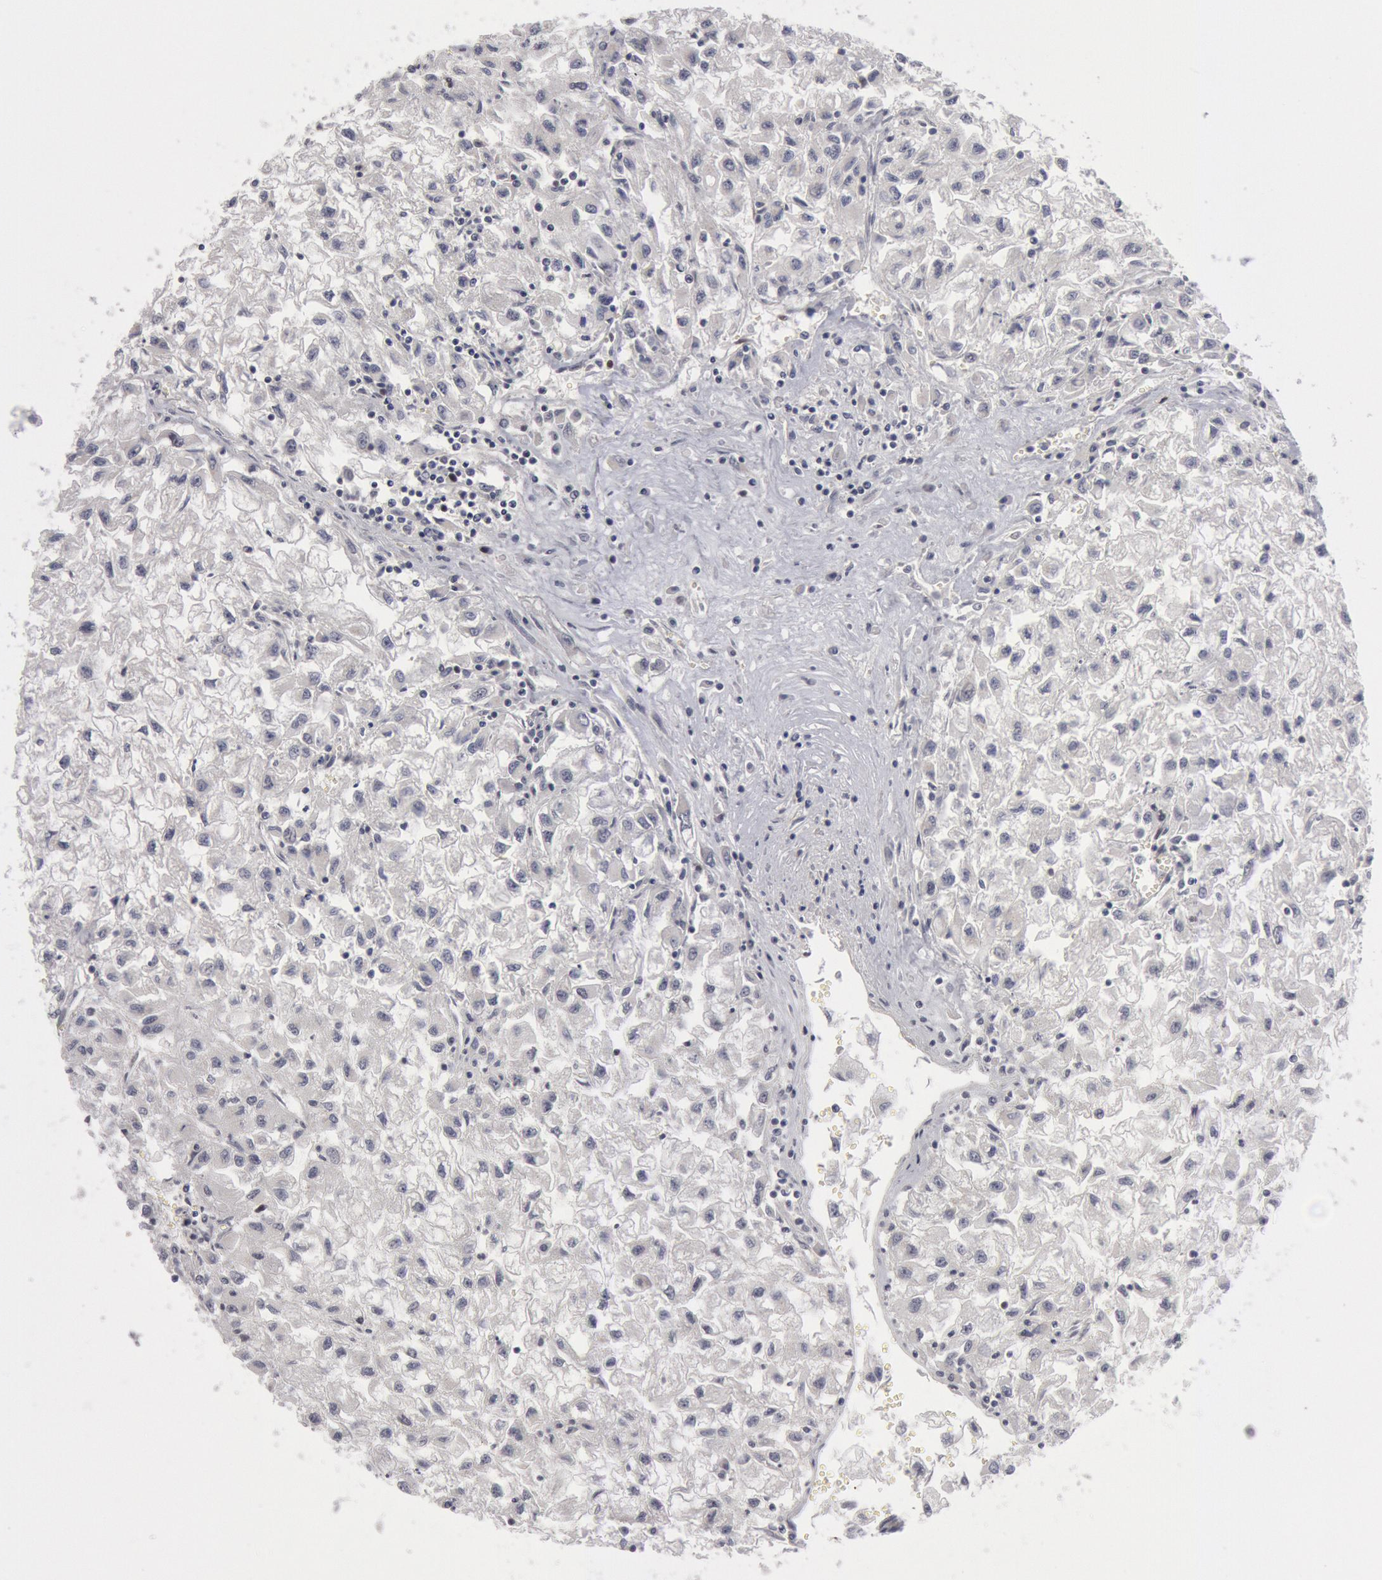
{"staining": {"intensity": "negative", "quantity": "none", "location": "none"}, "tissue": "renal cancer", "cell_type": "Tumor cells", "image_type": "cancer", "snomed": [{"axis": "morphology", "description": "Adenocarcinoma, NOS"}, {"axis": "topography", "description": "Kidney"}], "caption": "A micrograph of human renal cancer (adenocarcinoma) is negative for staining in tumor cells.", "gene": "WDHD1", "patient": {"sex": "male", "age": 59}}